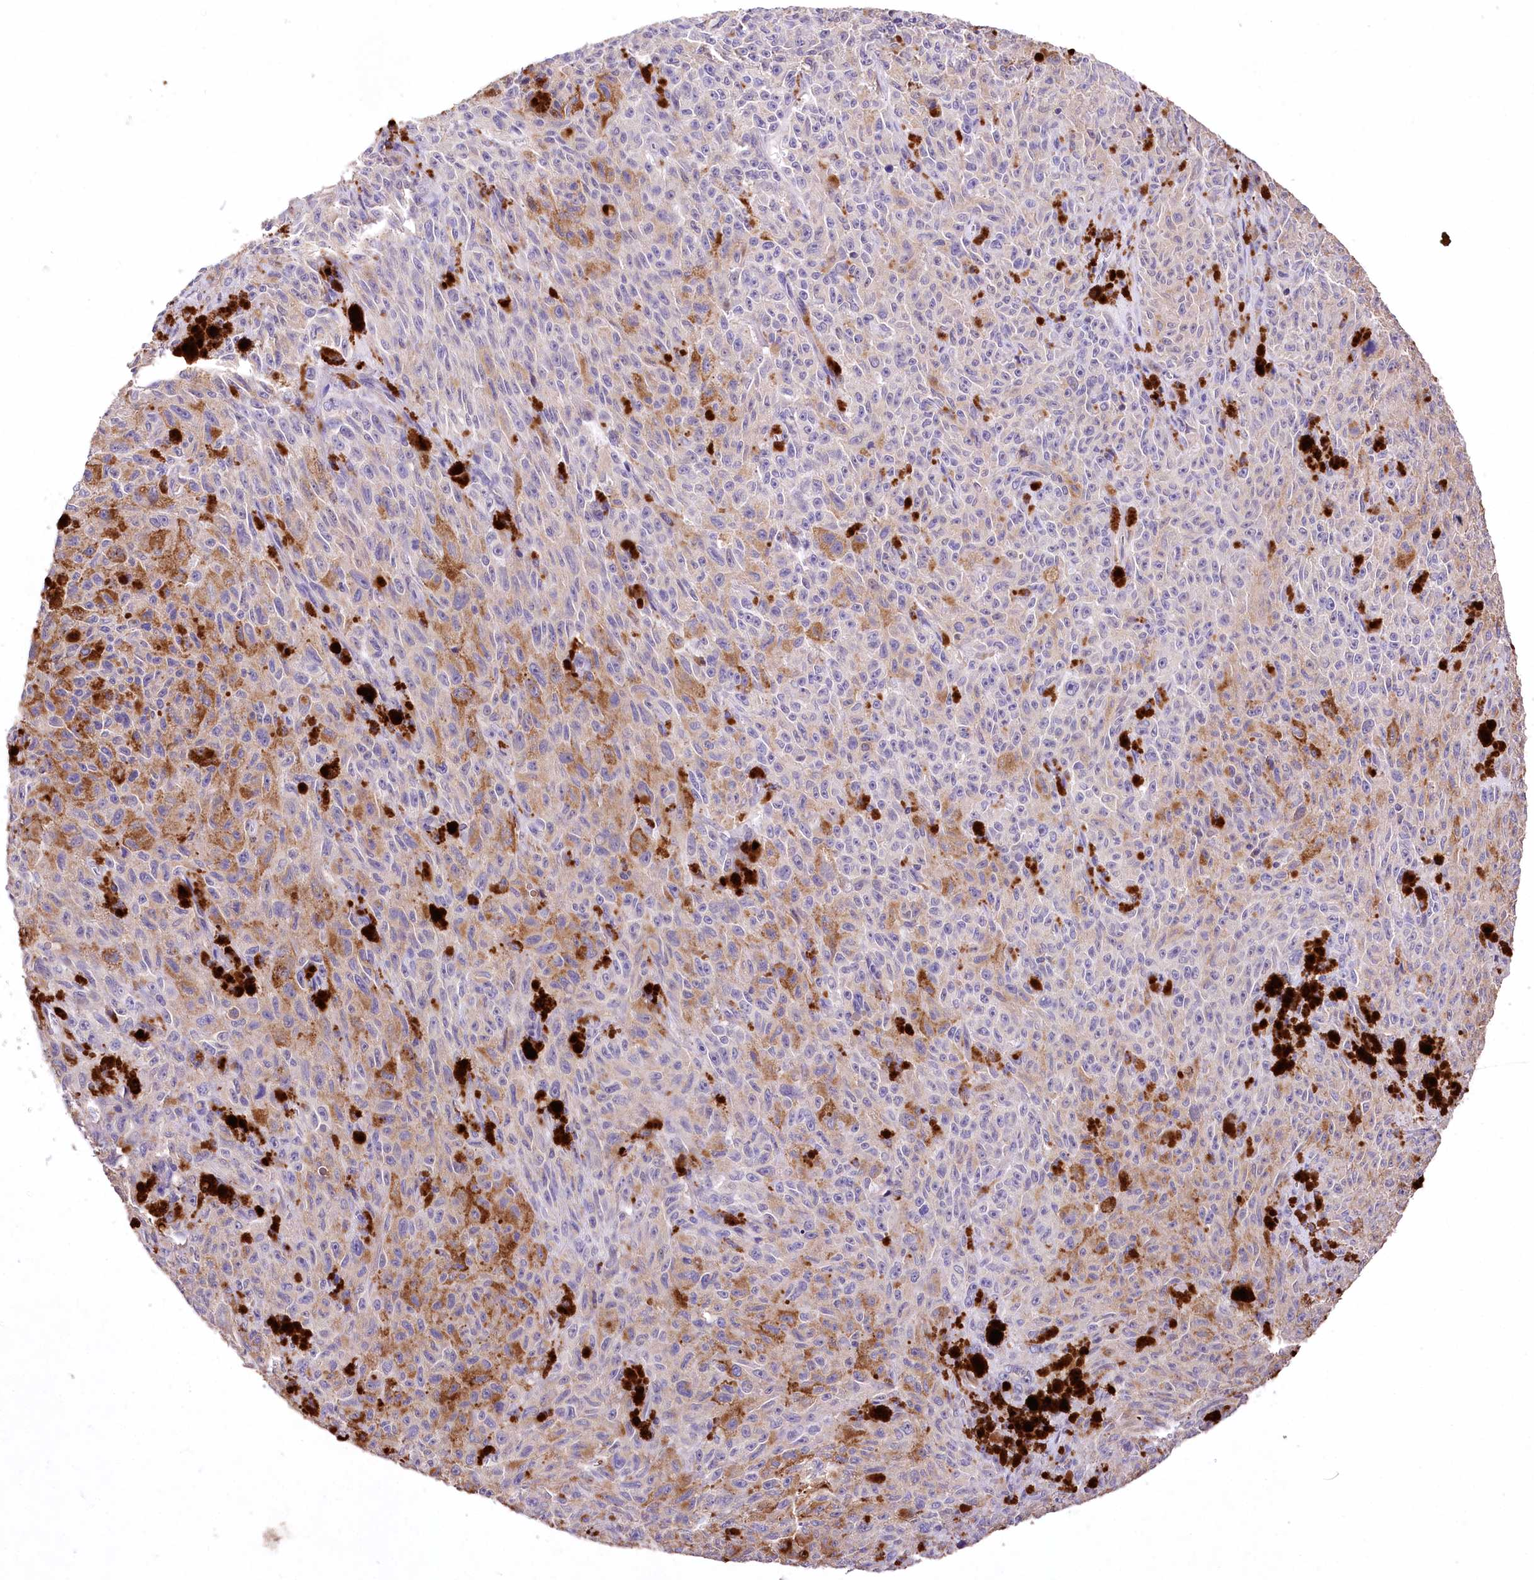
{"staining": {"intensity": "negative", "quantity": "none", "location": "none"}, "tissue": "melanoma", "cell_type": "Tumor cells", "image_type": "cancer", "snomed": [{"axis": "morphology", "description": "Malignant melanoma, NOS"}, {"axis": "topography", "description": "Skin"}], "caption": "Melanoma stained for a protein using immunohistochemistry reveals no staining tumor cells.", "gene": "PCYOX1L", "patient": {"sex": "female", "age": 82}}